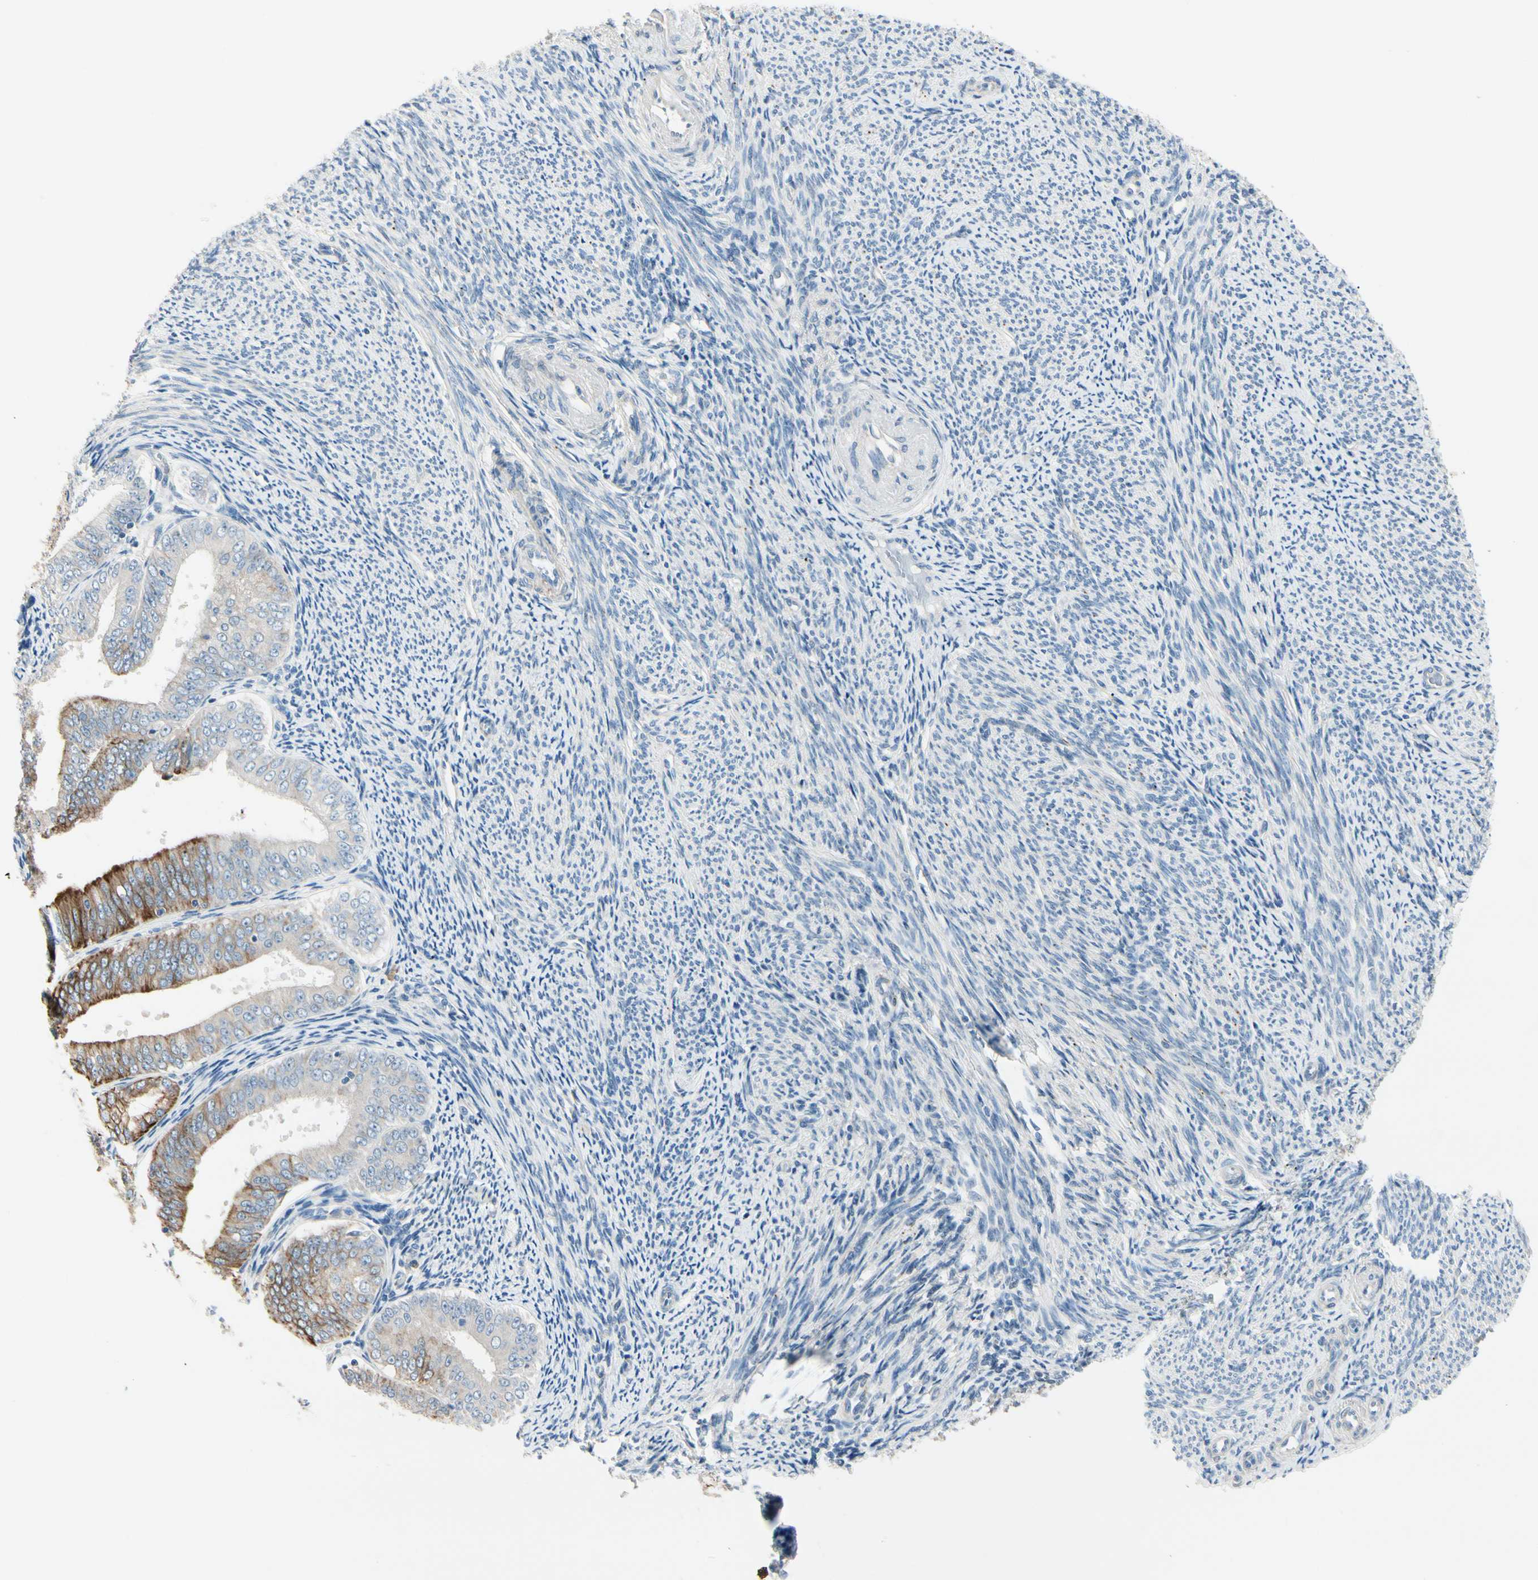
{"staining": {"intensity": "strong", "quantity": "25%-75%", "location": "cytoplasmic/membranous"}, "tissue": "endometrial cancer", "cell_type": "Tumor cells", "image_type": "cancer", "snomed": [{"axis": "morphology", "description": "Adenocarcinoma, NOS"}, {"axis": "topography", "description": "Endometrium"}], "caption": "Immunohistochemistry (IHC) histopathology image of adenocarcinoma (endometrial) stained for a protein (brown), which exhibits high levels of strong cytoplasmic/membranous expression in about 25%-75% of tumor cells.", "gene": "DUSP12", "patient": {"sex": "female", "age": 63}}